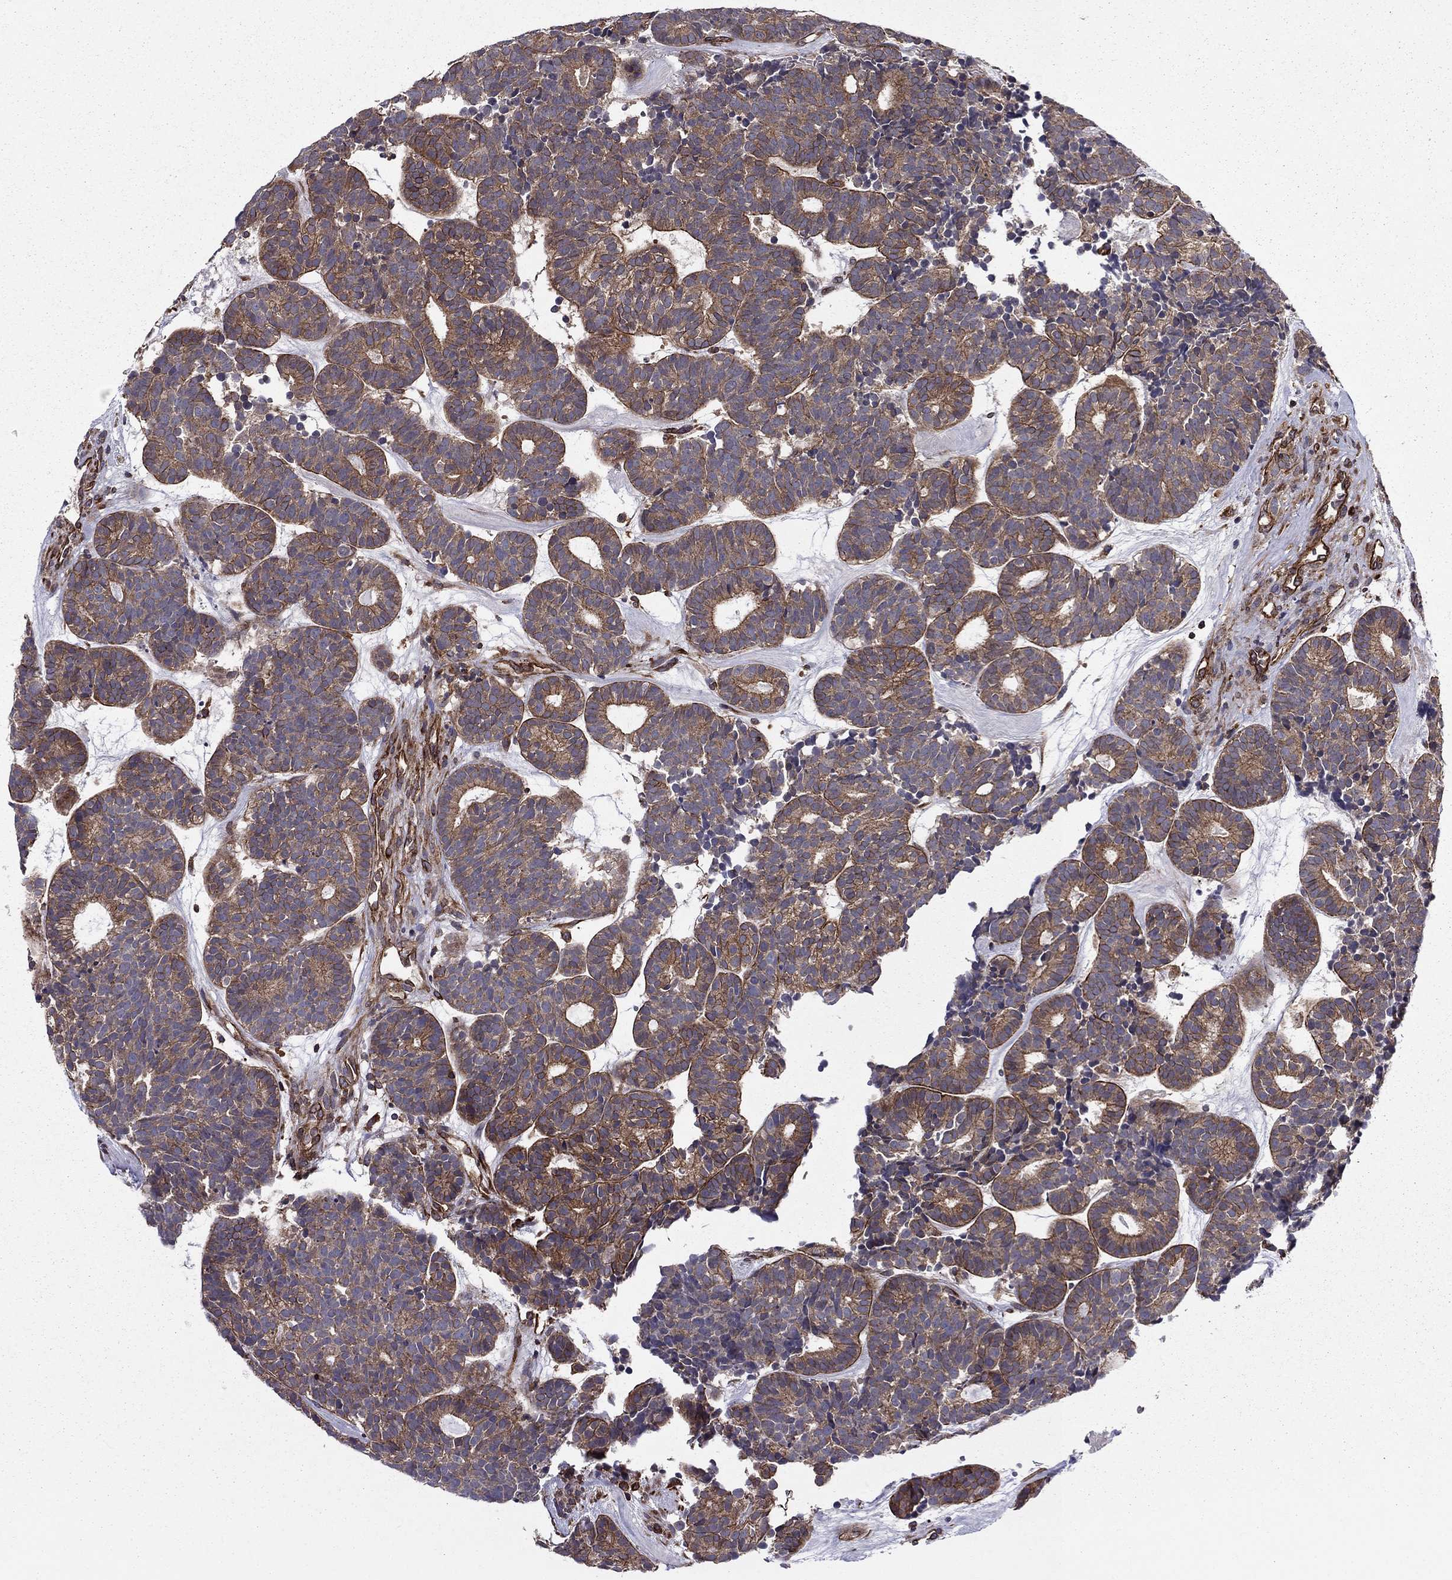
{"staining": {"intensity": "moderate", "quantity": "<25%", "location": "cytoplasmic/membranous"}, "tissue": "head and neck cancer", "cell_type": "Tumor cells", "image_type": "cancer", "snomed": [{"axis": "morphology", "description": "Adenocarcinoma, NOS"}, {"axis": "topography", "description": "Head-Neck"}], "caption": "Head and neck cancer (adenocarcinoma) tissue demonstrates moderate cytoplasmic/membranous expression in approximately <25% of tumor cells", "gene": "SHMT1", "patient": {"sex": "female", "age": 81}}